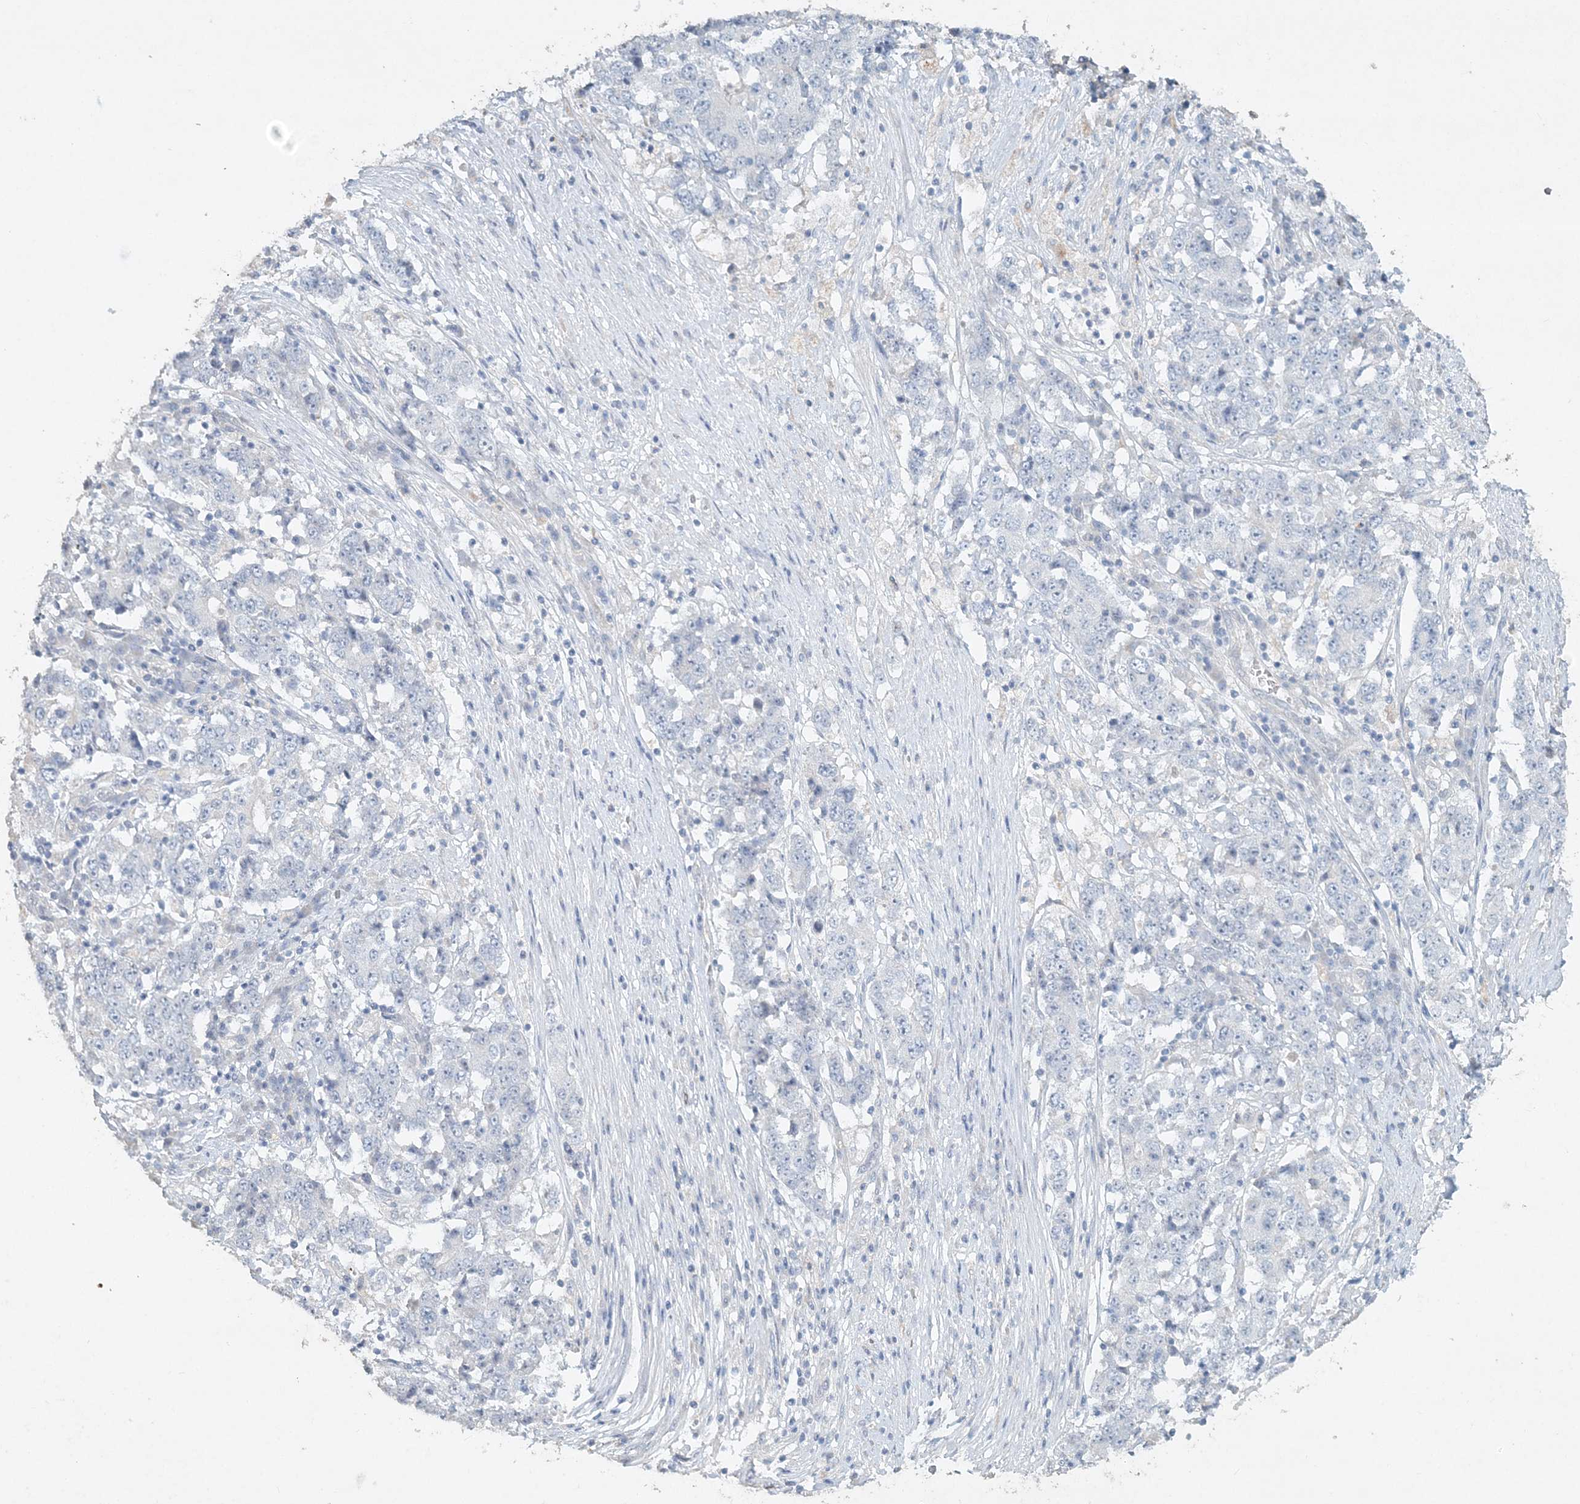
{"staining": {"intensity": "negative", "quantity": "none", "location": "none"}, "tissue": "stomach cancer", "cell_type": "Tumor cells", "image_type": "cancer", "snomed": [{"axis": "morphology", "description": "Adenocarcinoma, NOS"}, {"axis": "topography", "description": "Stomach"}], "caption": "Tumor cells show no significant staining in stomach adenocarcinoma. Brightfield microscopy of immunohistochemistry (IHC) stained with DAB (3,3'-diaminobenzidine) (brown) and hematoxylin (blue), captured at high magnification.", "gene": "DNAH5", "patient": {"sex": "male", "age": 59}}